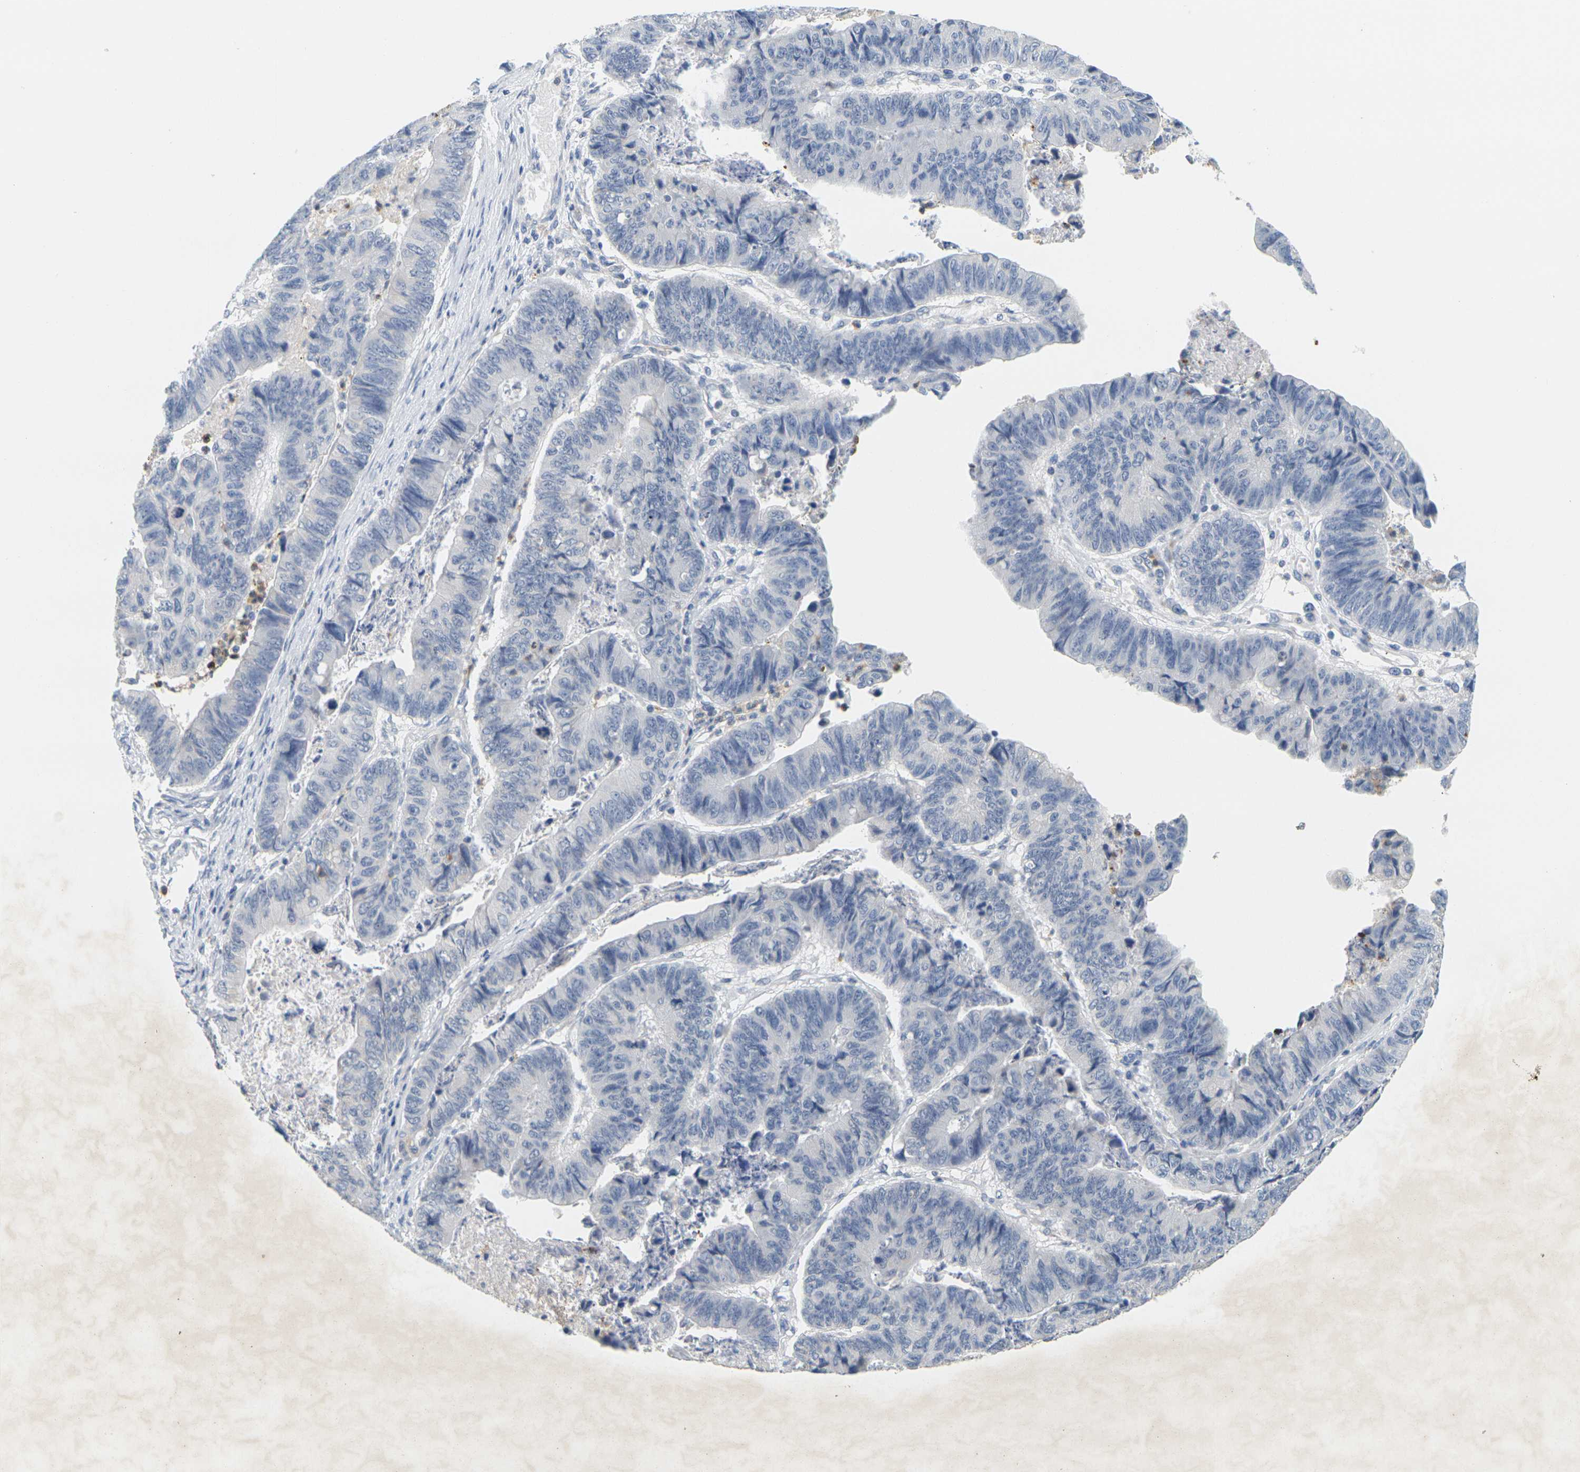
{"staining": {"intensity": "negative", "quantity": "none", "location": "none"}, "tissue": "stomach cancer", "cell_type": "Tumor cells", "image_type": "cancer", "snomed": [{"axis": "morphology", "description": "Adenocarcinoma, NOS"}, {"axis": "topography", "description": "Stomach, lower"}], "caption": "The image demonstrates no significant staining in tumor cells of stomach adenocarcinoma.", "gene": "KLK5", "patient": {"sex": "male", "age": 77}}